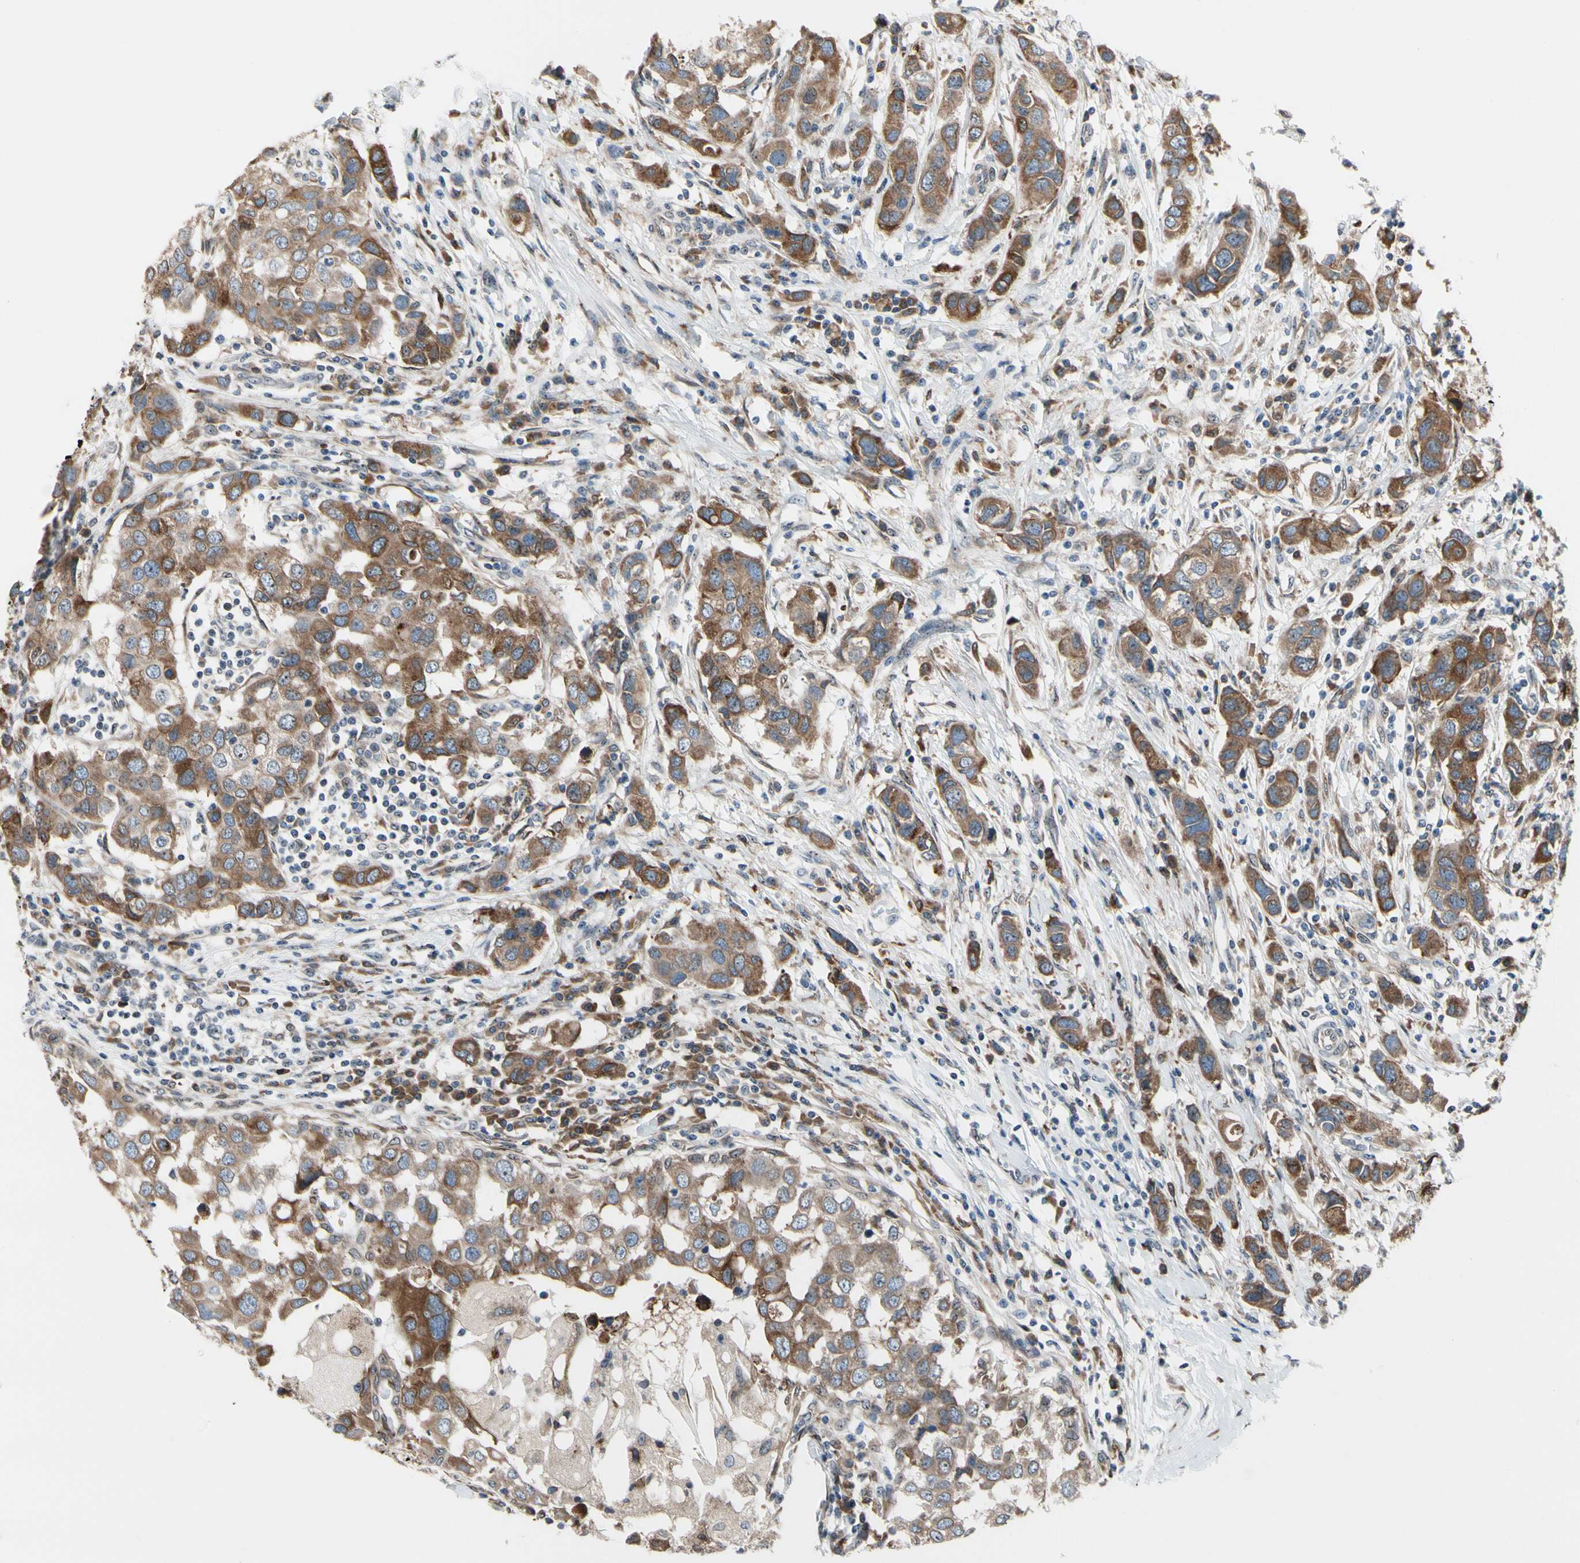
{"staining": {"intensity": "moderate", "quantity": ">75%", "location": "cytoplasmic/membranous"}, "tissue": "breast cancer", "cell_type": "Tumor cells", "image_type": "cancer", "snomed": [{"axis": "morphology", "description": "Normal tissue, NOS"}, {"axis": "morphology", "description": "Duct carcinoma"}, {"axis": "topography", "description": "Breast"}], "caption": "IHC (DAB (3,3'-diaminobenzidine)) staining of human infiltrating ductal carcinoma (breast) shows moderate cytoplasmic/membranous protein positivity in about >75% of tumor cells.", "gene": "TMED7", "patient": {"sex": "female", "age": 50}}